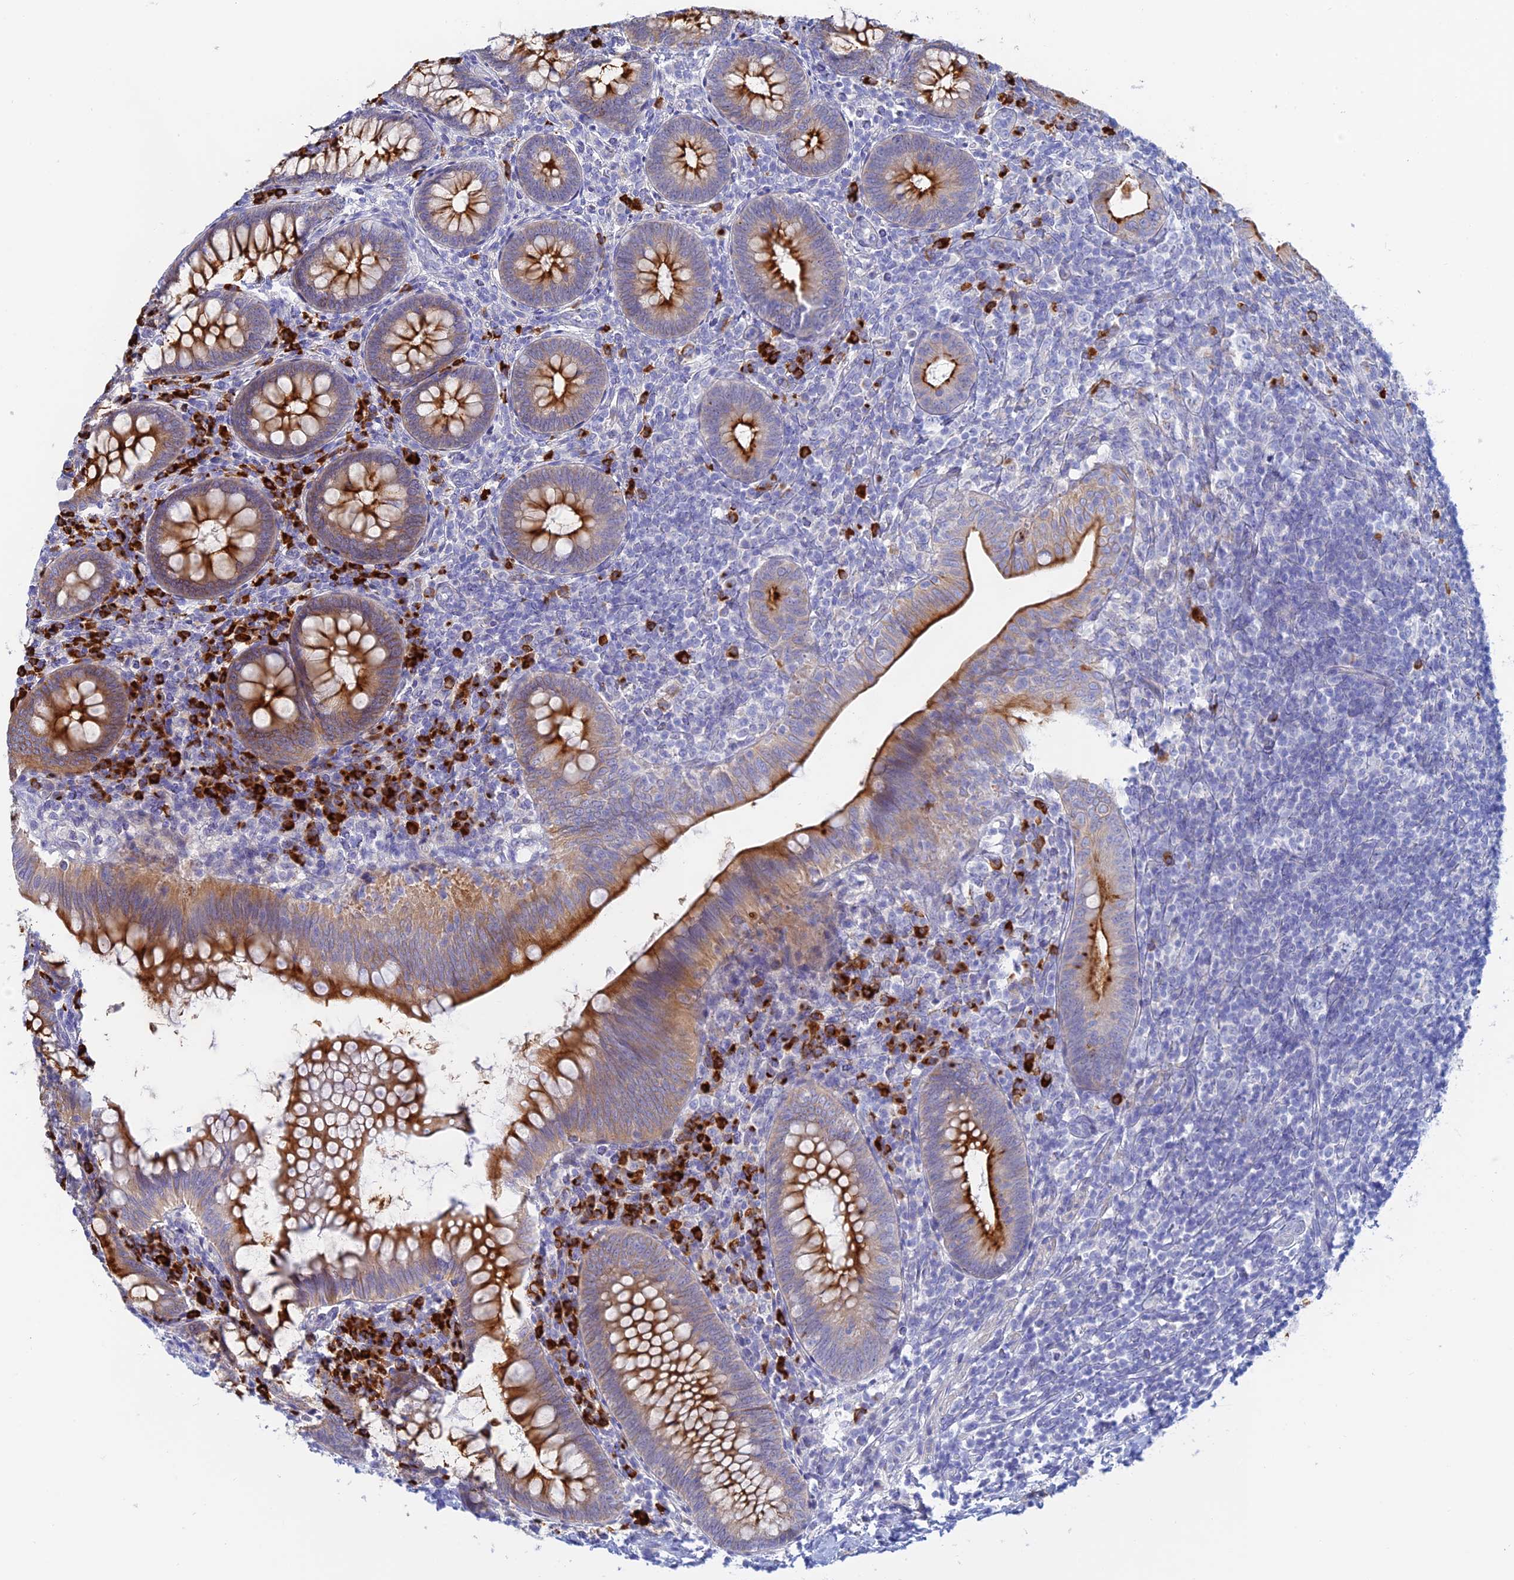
{"staining": {"intensity": "strong", "quantity": ">75%", "location": "cytoplasmic/membranous"}, "tissue": "appendix", "cell_type": "Glandular cells", "image_type": "normal", "snomed": [{"axis": "morphology", "description": "Normal tissue, NOS"}, {"axis": "topography", "description": "Appendix"}], "caption": "This is a micrograph of immunohistochemistry staining of unremarkable appendix, which shows strong staining in the cytoplasmic/membranous of glandular cells.", "gene": "CEP152", "patient": {"sex": "male", "age": 14}}